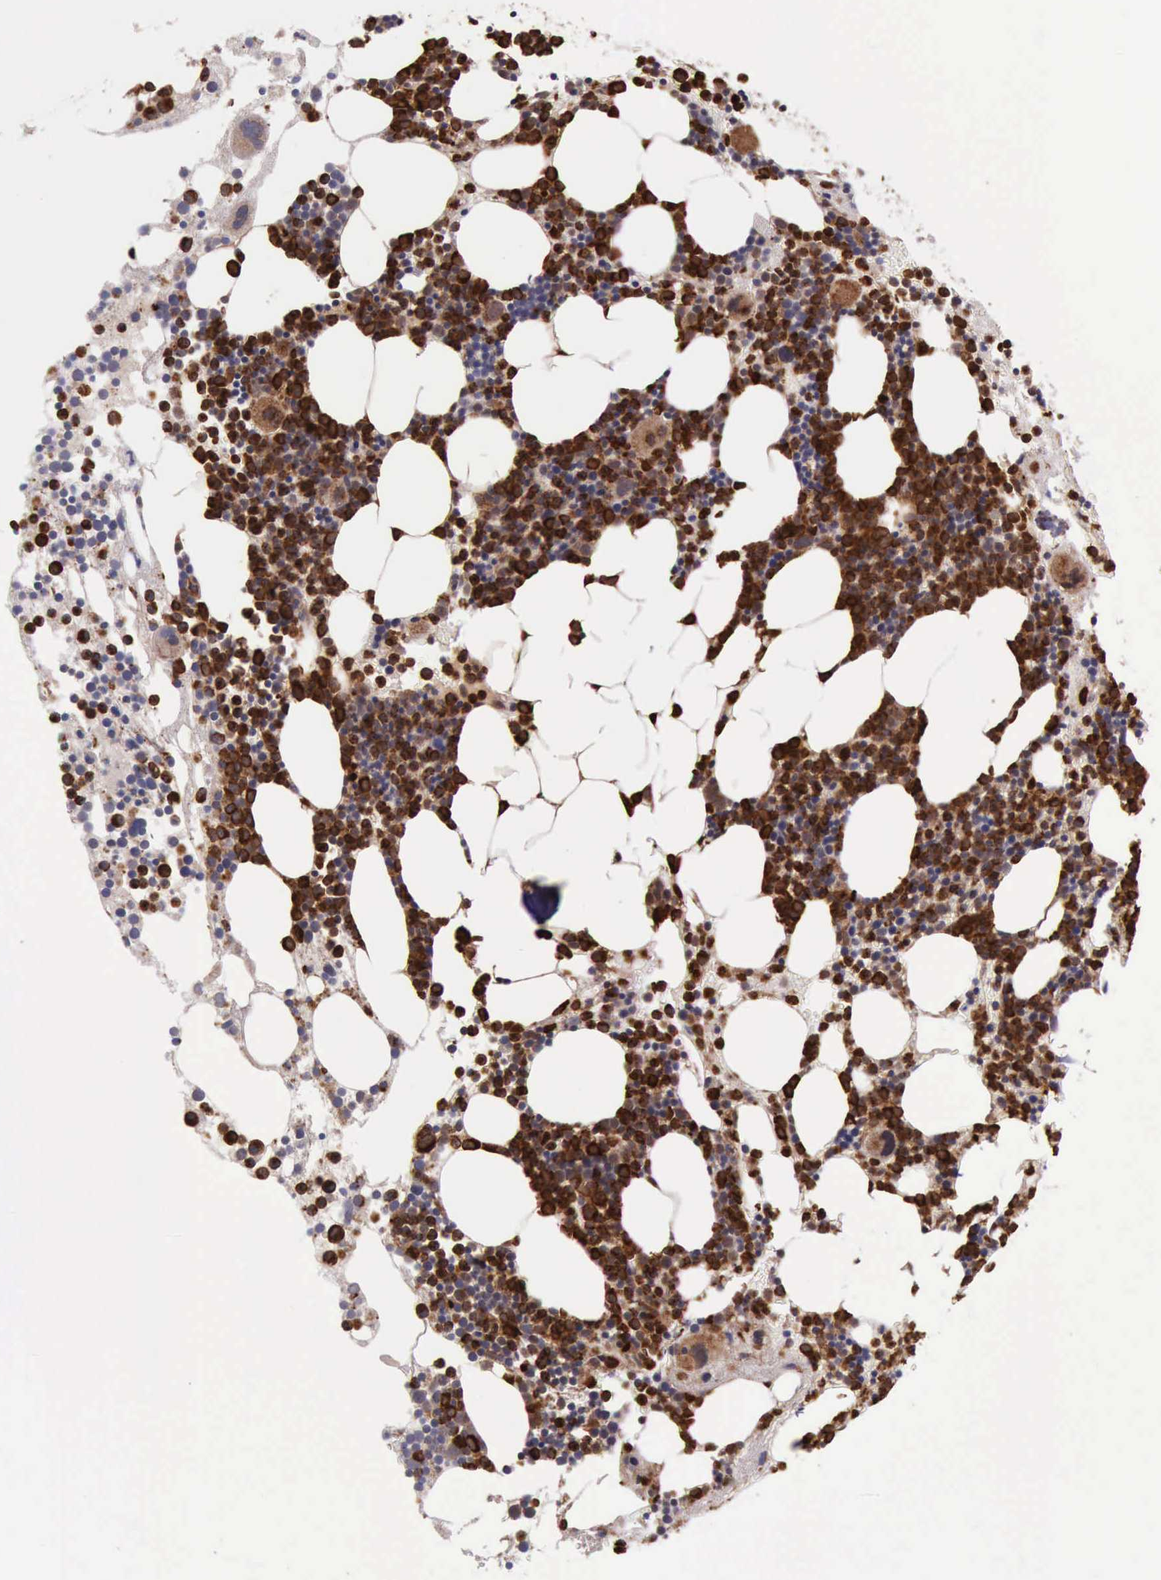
{"staining": {"intensity": "strong", "quantity": ">75%", "location": "cytoplasmic/membranous"}, "tissue": "bone marrow", "cell_type": "Hematopoietic cells", "image_type": "normal", "snomed": [{"axis": "morphology", "description": "Normal tissue, NOS"}, {"axis": "topography", "description": "Bone marrow"}], "caption": "Strong cytoplasmic/membranous expression is appreciated in about >75% of hematopoietic cells in normal bone marrow.", "gene": "ARMCX3", "patient": {"sex": "male", "age": 75}}